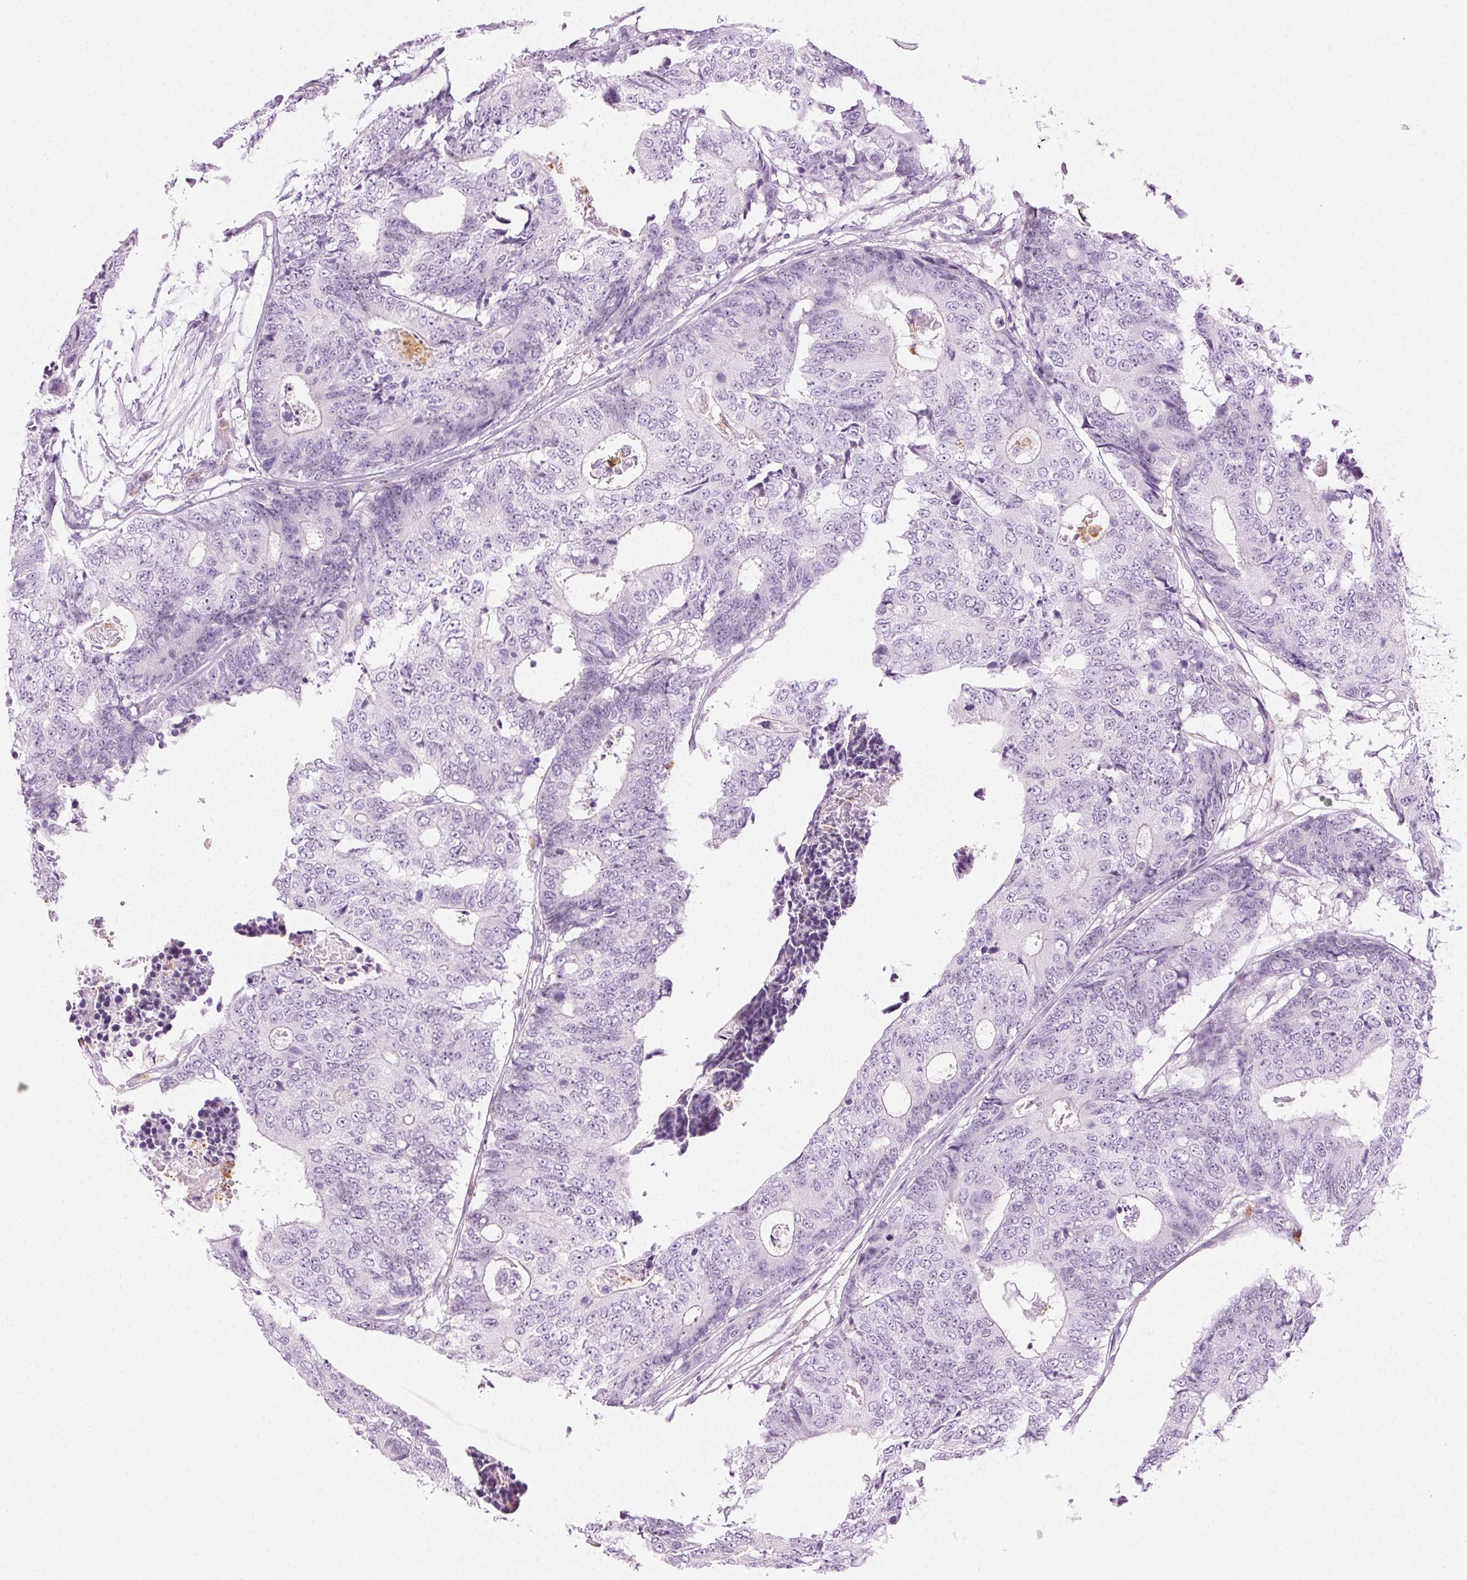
{"staining": {"intensity": "negative", "quantity": "none", "location": "none"}, "tissue": "colorectal cancer", "cell_type": "Tumor cells", "image_type": "cancer", "snomed": [{"axis": "morphology", "description": "Adenocarcinoma, NOS"}, {"axis": "topography", "description": "Colon"}], "caption": "Immunohistochemistry (IHC) of colorectal cancer displays no expression in tumor cells. (DAB (3,3'-diaminobenzidine) immunohistochemistry visualized using brightfield microscopy, high magnification).", "gene": "MPO", "patient": {"sex": "female", "age": 48}}